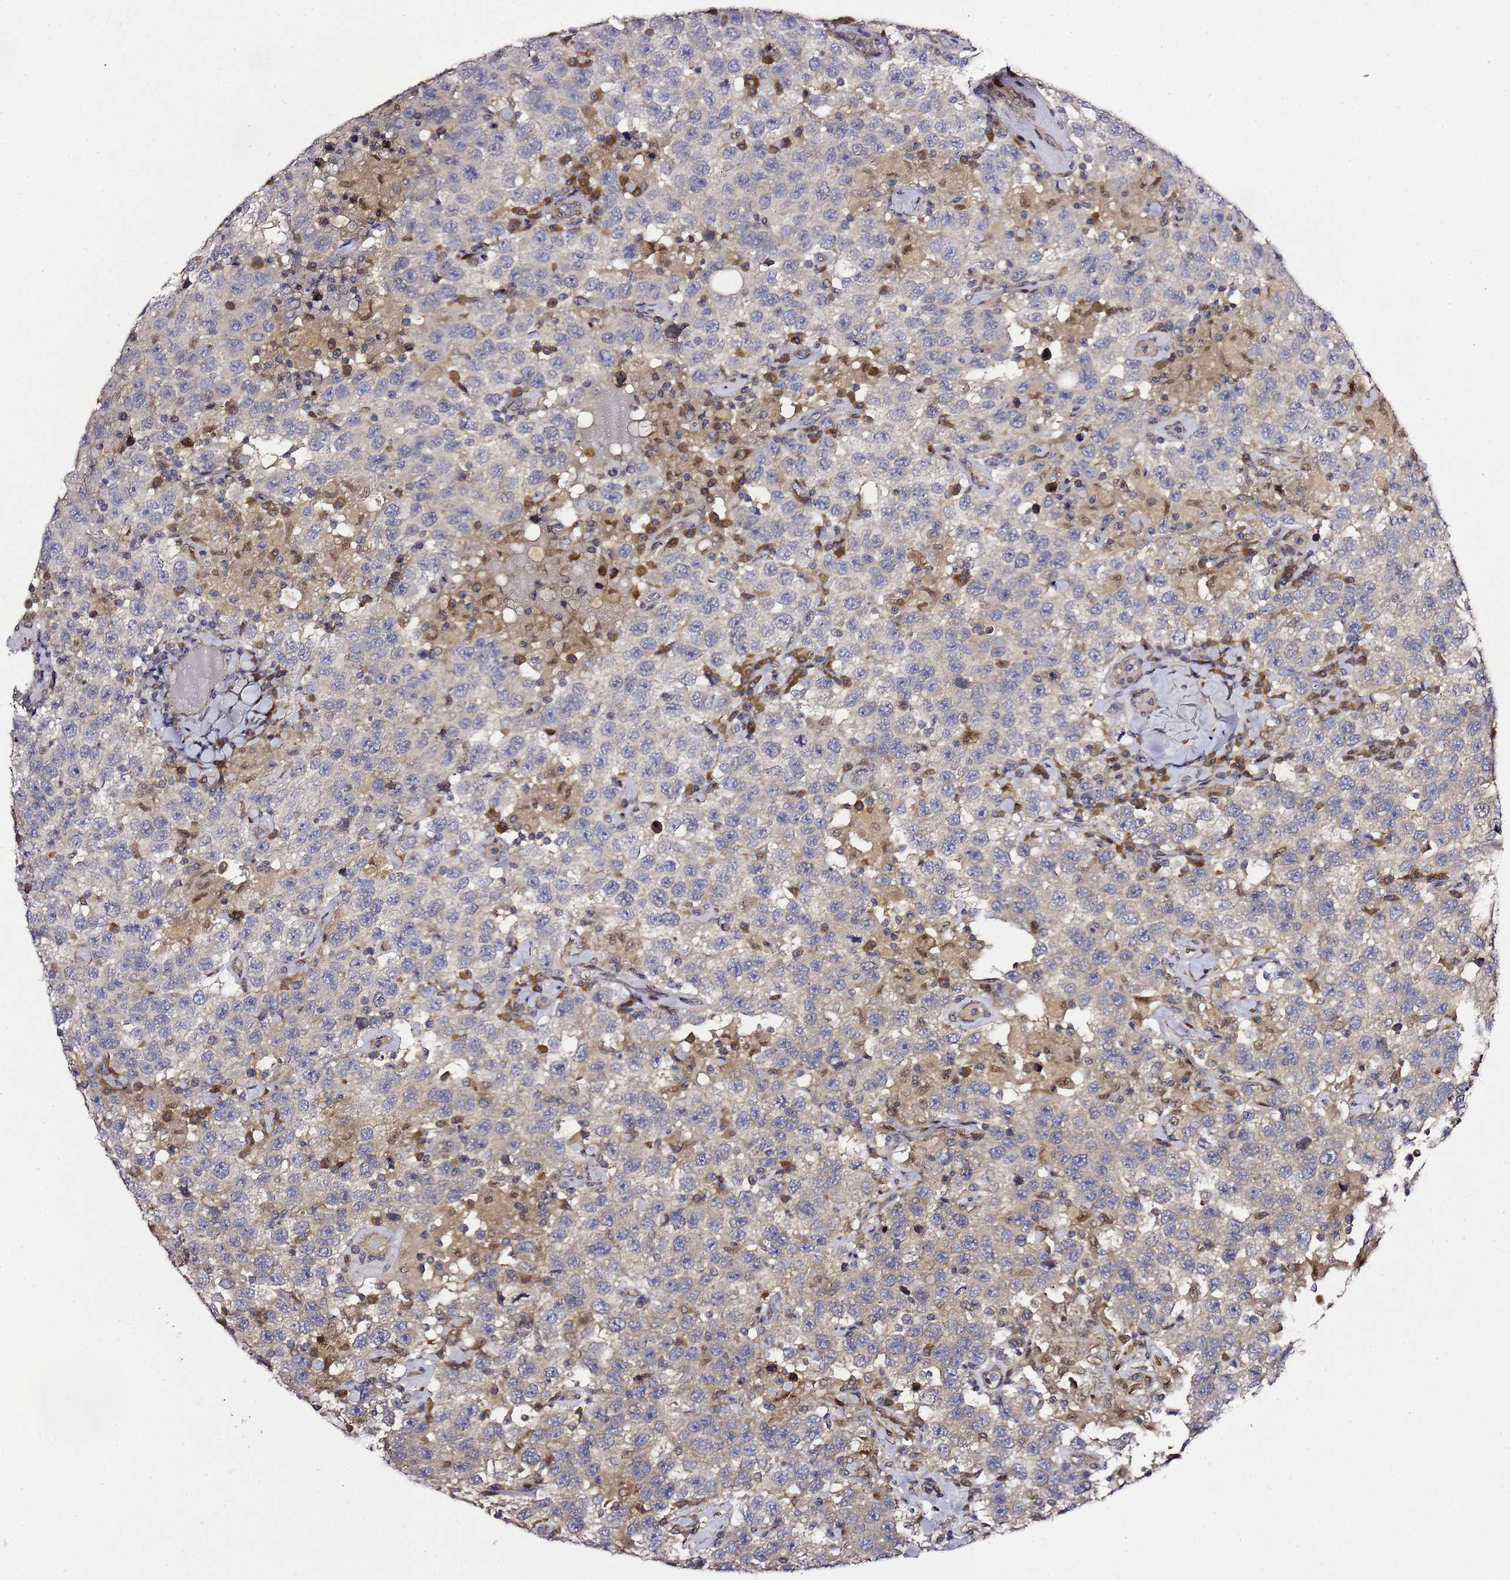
{"staining": {"intensity": "negative", "quantity": "none", "location": "none"}, "tissue": "testis cancer", "cell_type": "Tumor cells", "image_type": "cancer", "snomed": [{"axis": "morphology", "description": "Seminoma, NOS"}, {"axis": "topography", "description": "Testis"}], "caption": "Protein analysis of testis cancer (seminoma) shows no significant expression in tumor cells.", "gene": "ALG3", "patient": {"sex": "male", "age": 41}}